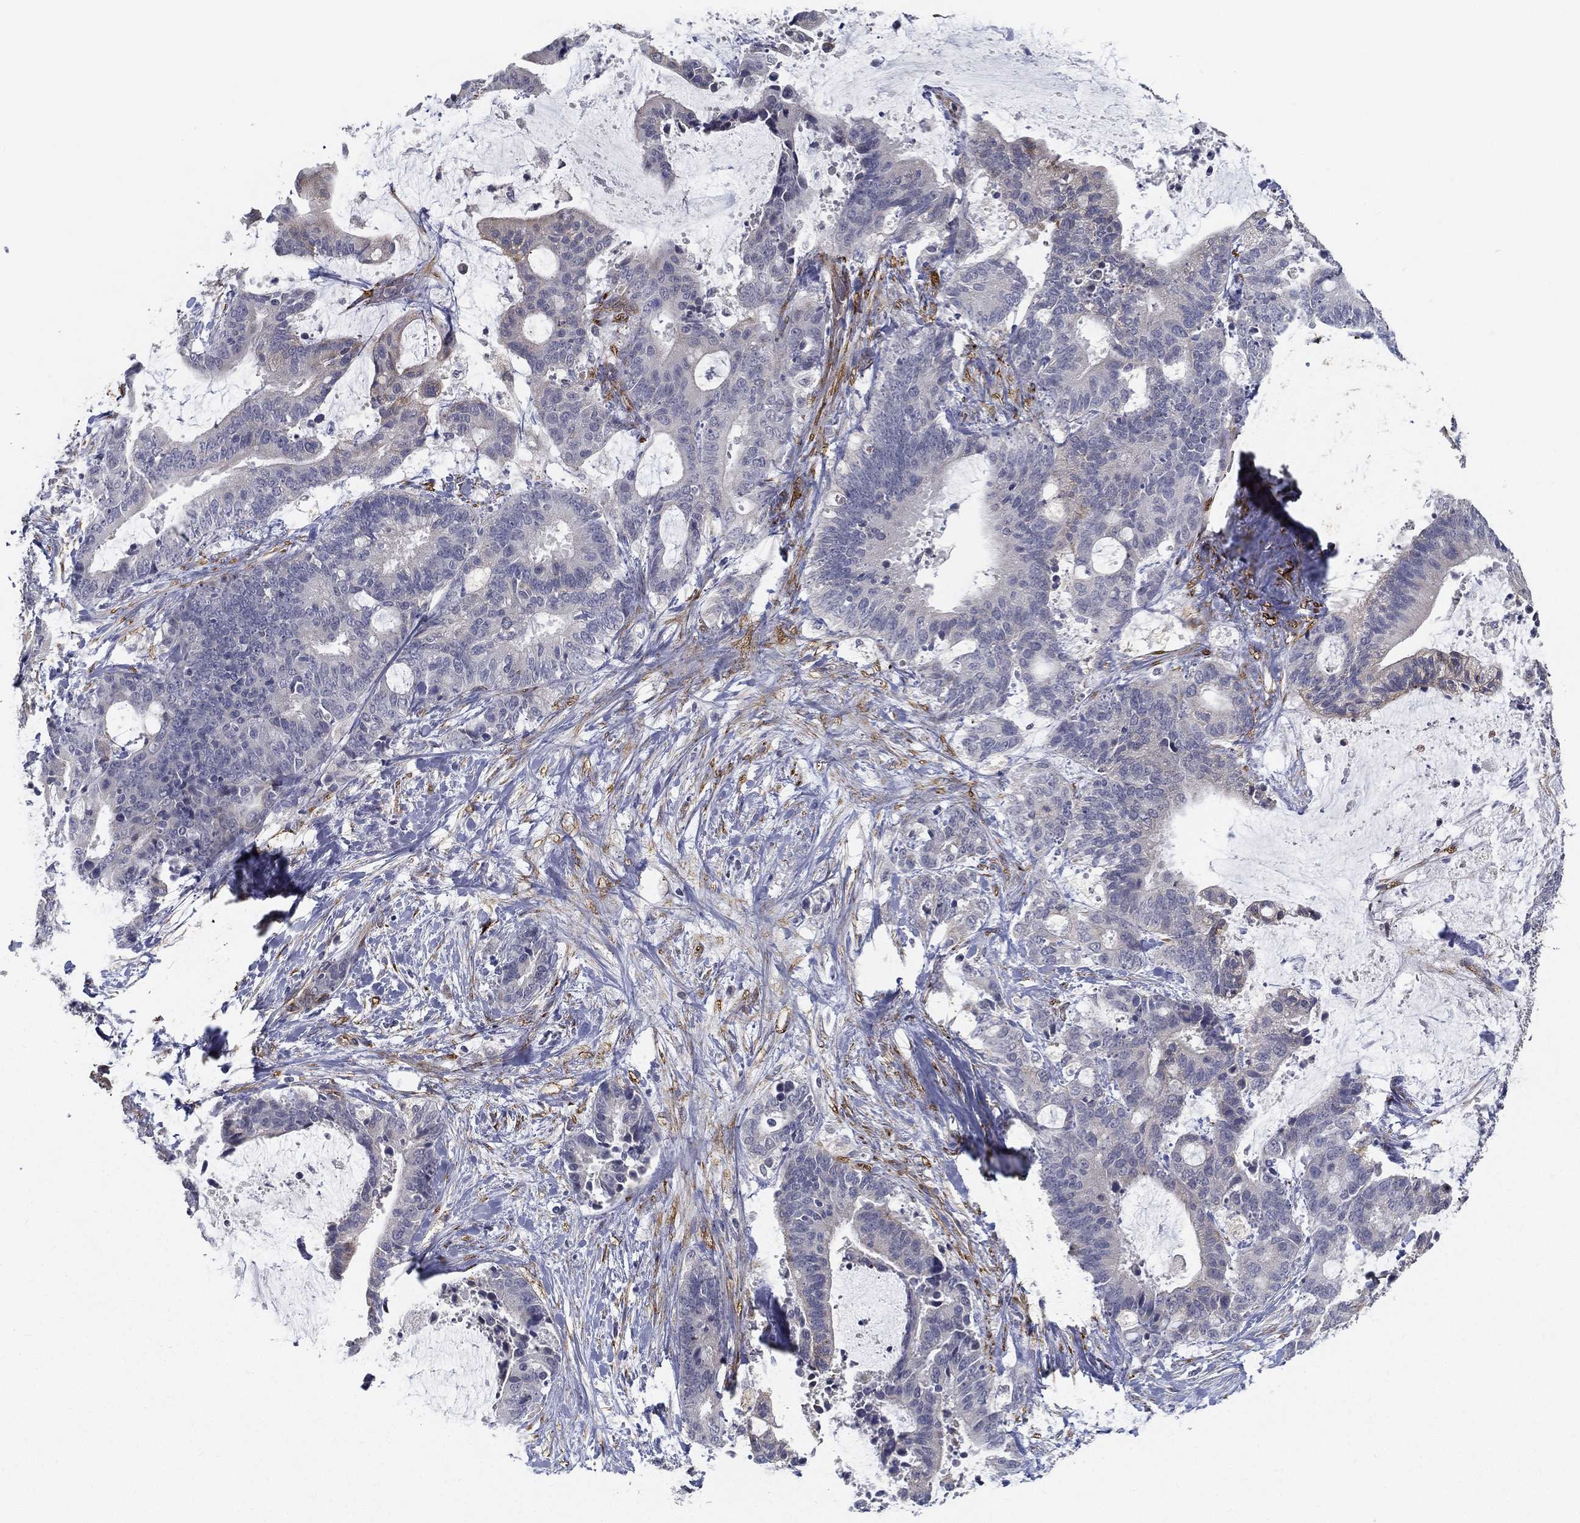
{"staining": {"intensity": "negative", "quantity": "none", "location": "none"}, "tissue": "liver cancer", "cell_type": "Tumor cells", "image_type": "cancer", "snomed": [{"axis": "morphology", "description": "Cholangiocarcinoma"}, {"axis": "topography", "description": "Liver"}], "caption": "This is an immunohistochemistry (IHC) micrograph of human liver cancer. There is no expression in tumor cells.", "gene": "LRRC56", "patient": {"sex": "female", "age": 73}}